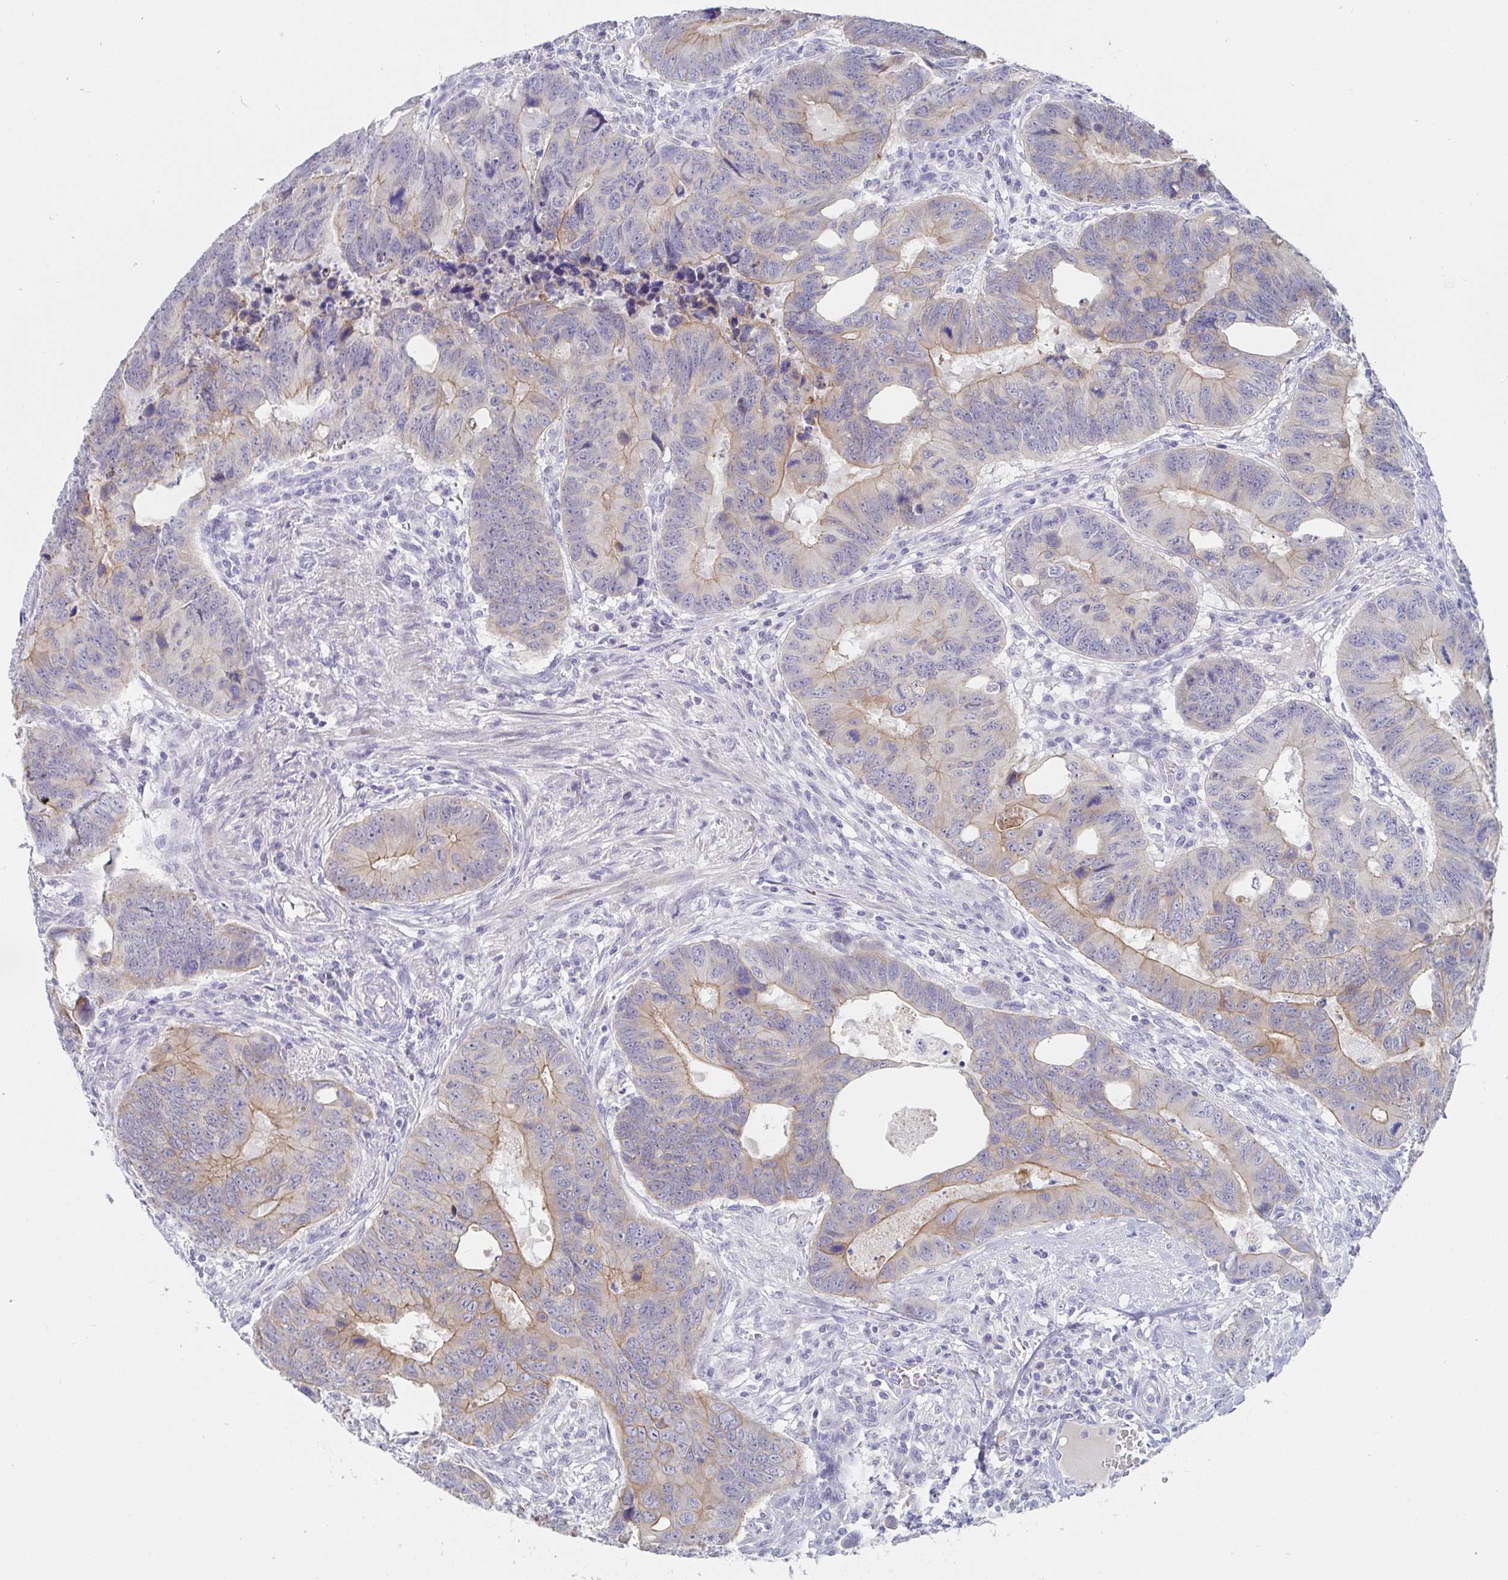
{"staining": {"intensity": "weak", "quantity": "25%-75%", "location": "cytoplasmic/membranous"}, "tissue": "colorectal cancer", "cell_type": "Tumor cells", "image_type": "cancer", "snomed": [{"axis": "morphology", "description": "Adenocarcinoma, NOS"}, {"axis": "topography", "description": "Colon"}], "caption": "Protein staining by immunohistochemistry (IHC) demonstrates weak cytoplasmic/membranous staining in approximately 25%-75% of tumor cells in colorectal adenocarcinoma. (Brightfield microscopy of DAB IHC at high magnification).", "gene": "ZNF430", "patient": {"sex": "male", "age": 62}}